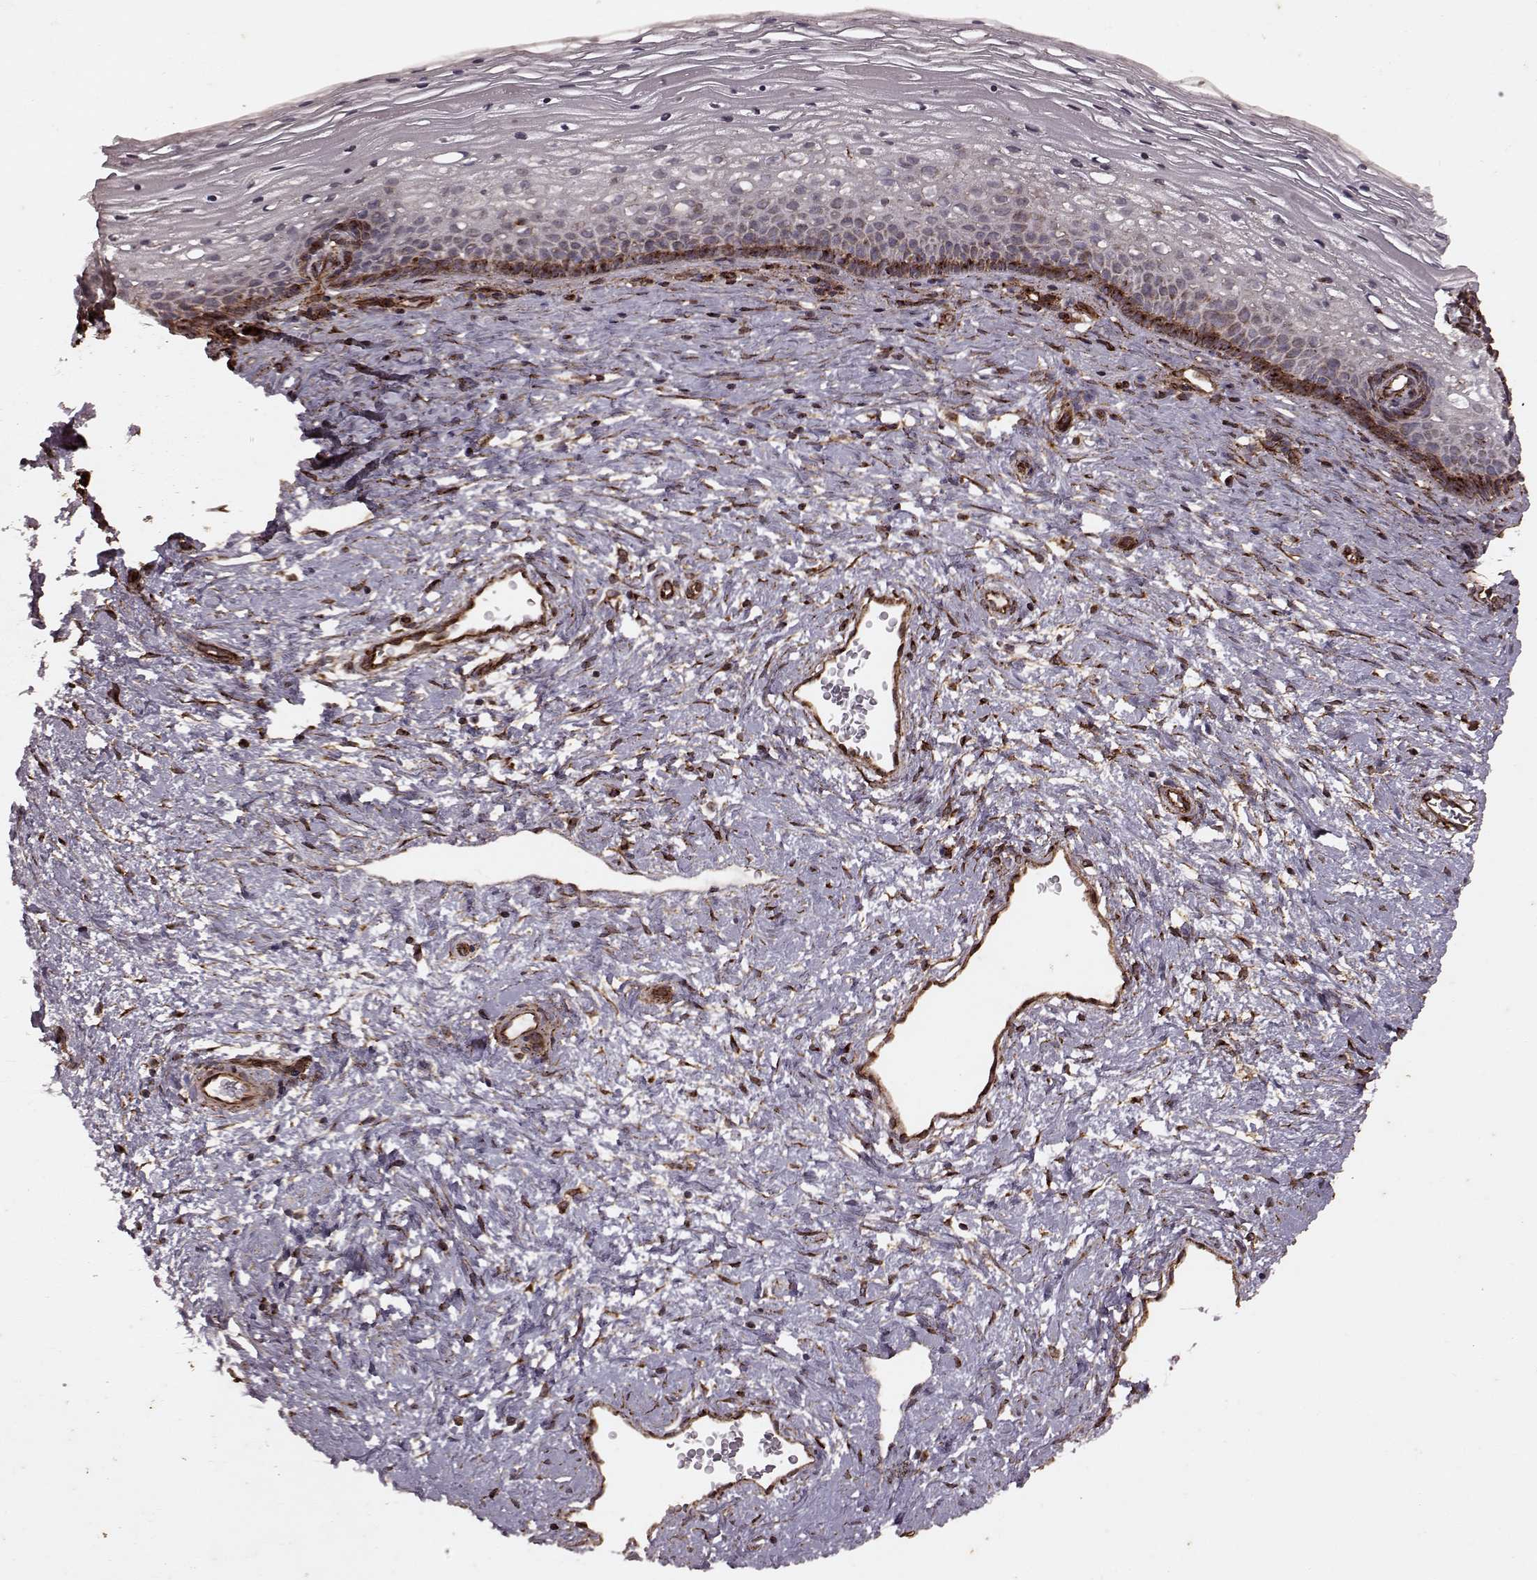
{"staining": {"intensity": "weak", "quantity": ">75%", "location": "cytoplasmic/membranous"}, "tissue": "cervix", "cell_type": "Glandular cells", "image_type": "normal", "snomed": [{"axis": "morphology", "description": "Normal tissue, NOS"}, {"axis": "topography", "description": "Cervix"}], "caption": "Immunohistochemistry (DAB) staining of benign cervix reveals weak cytoplasmic/membranous protein expression in approximately >75% of glandular cells. The staining is performed using DAB (3,3'-diaminobenzidine) brown chromogen to label protein expression. The nuclei are counter-stained blue using hematoxylin.", "gene": "ENSG00000285130", "patient": {"sex": "female", "age": 34}}